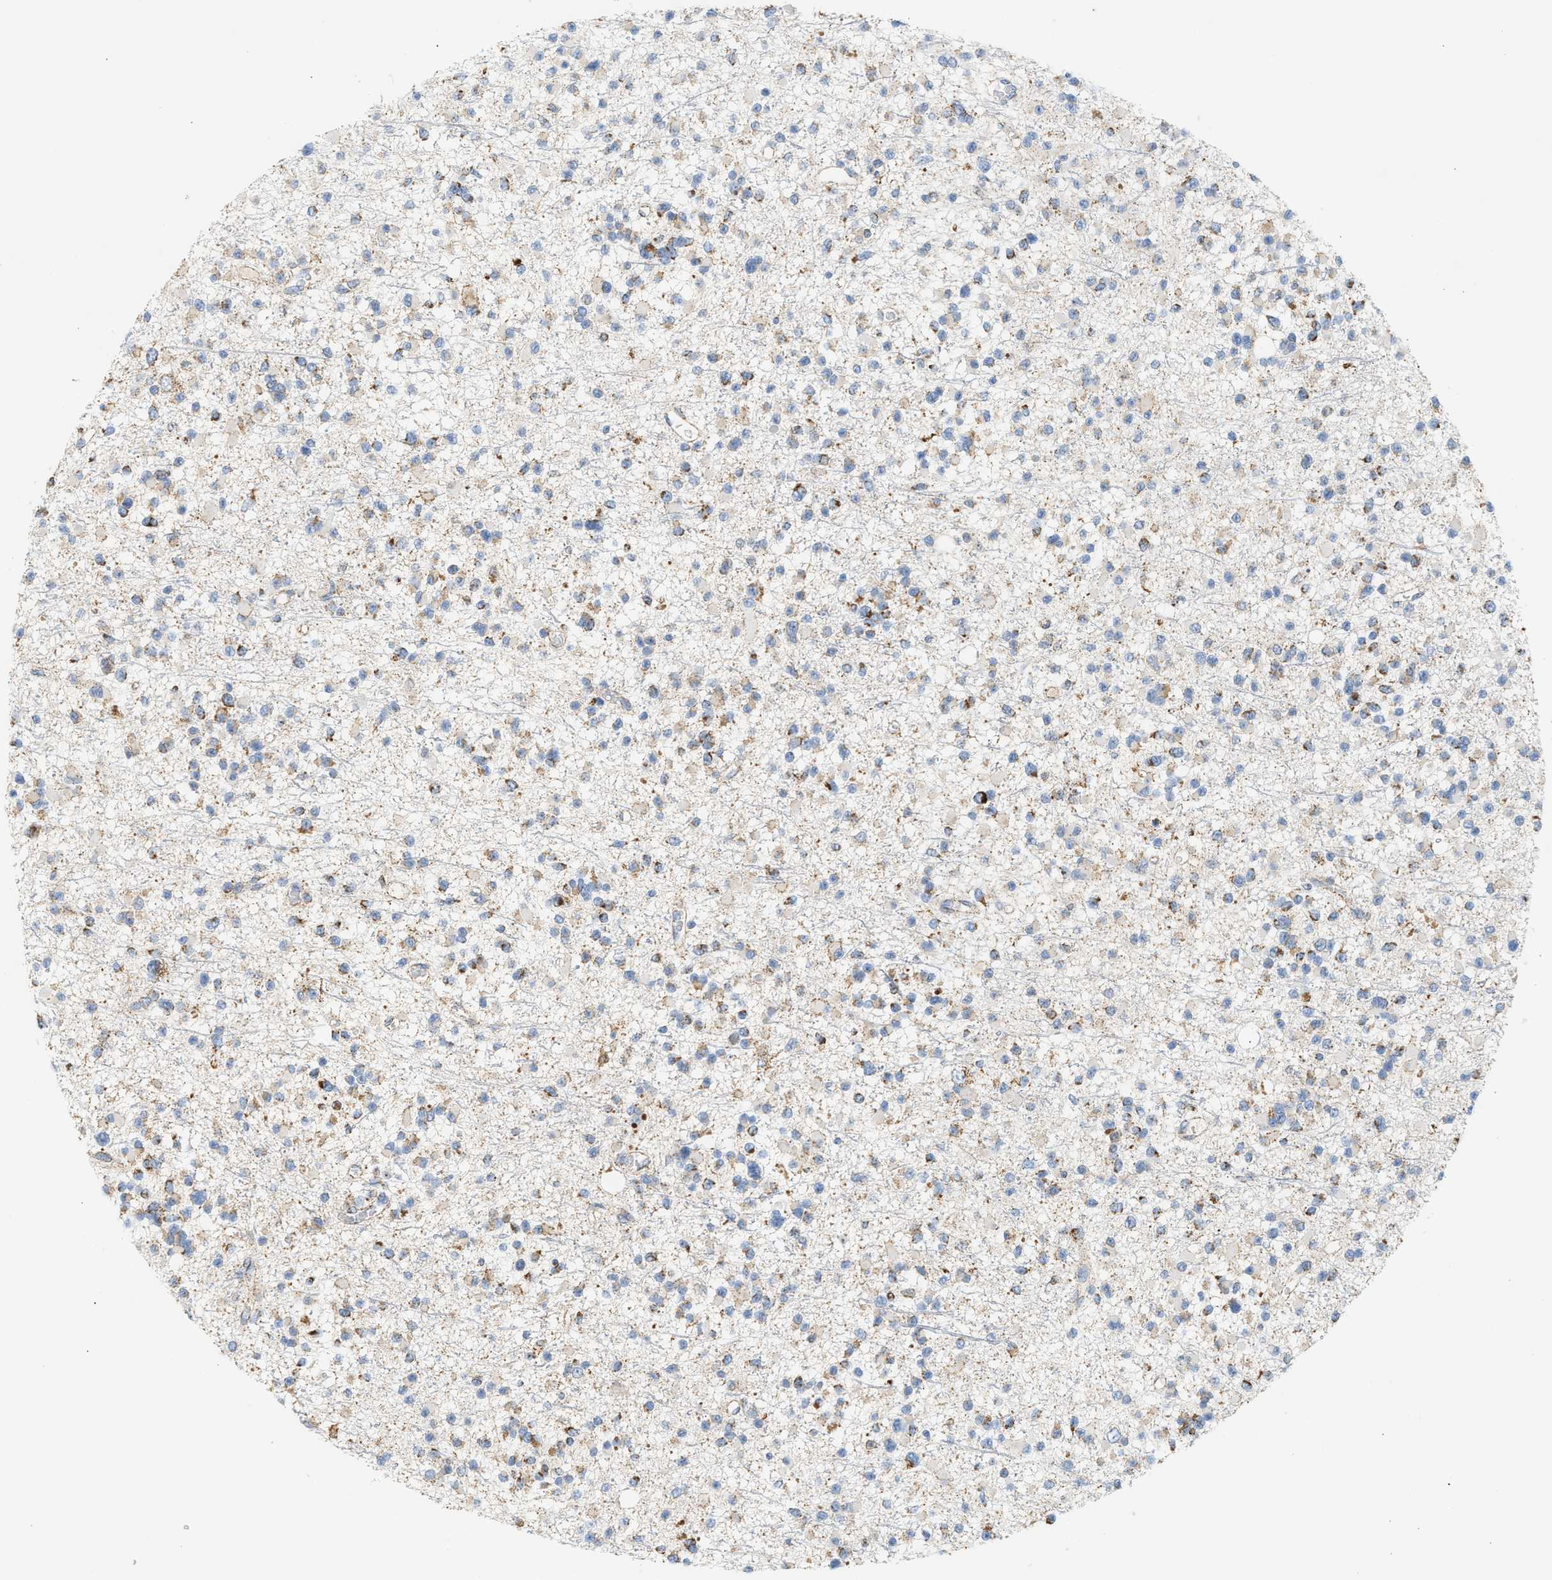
{"staining": {"intensity": "moderate", "quantity": "25%-75%", "location": "cytoplasmic/membranous"}, "tissue": "glioma", "cell_type": "Tumor cells", "image_type": "cancer", "snomed": [{"axis": "morphology", "description": "Glioma, malignant, Low grade"}, {"axis": "topography", "description": "Brain"}], "caption": "The micrograph exhibits staining of glioma, revealing moderate cytoplasmic/membranous protein staining (brown color) within tumor cells.", "gene": "OGDH", "patient": {"sex": "female", "age": 22}}